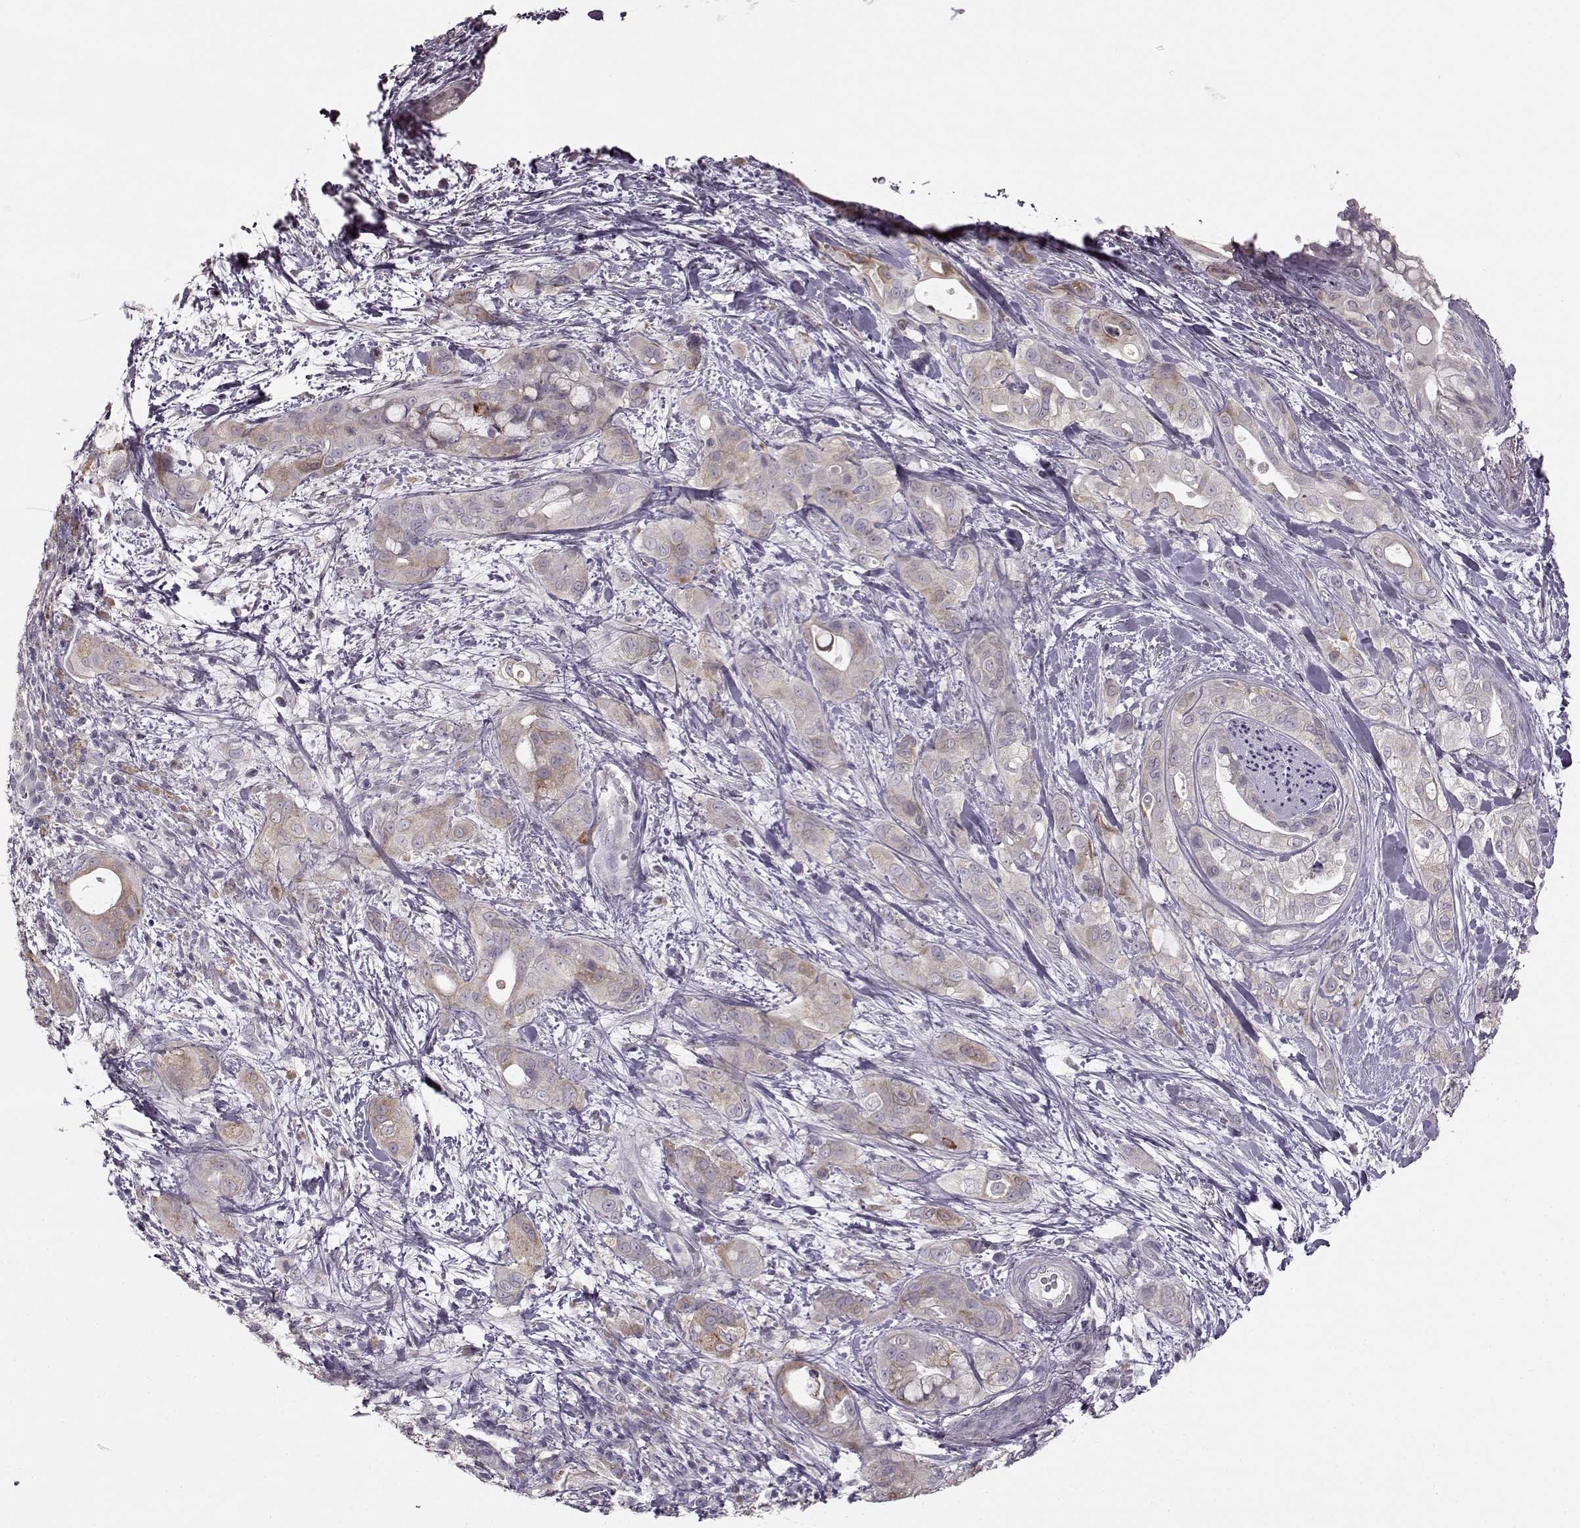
{"staining": {"intensity": "weak", "quantity": "25%-75%", "location": "cytoplasmic/membranous"}, "tissue": "pancreatic cancer", "cell_type": "Tumor cells", "image_type": "cancer", "snomed": [{"axis": "morphology", "description": "Adenocarcinoma, NOS"}, {"axis": "topography", "description": "Pancreas"}], "caption": "Pancreatic cancer tissue shows weak cytoplasmic/membranous staining in about 25%-75% of tumor cells, visualized by immunohistochemistry.", "gene": "MAP6D1", "patient": {"sex": "male", "age": 71}}